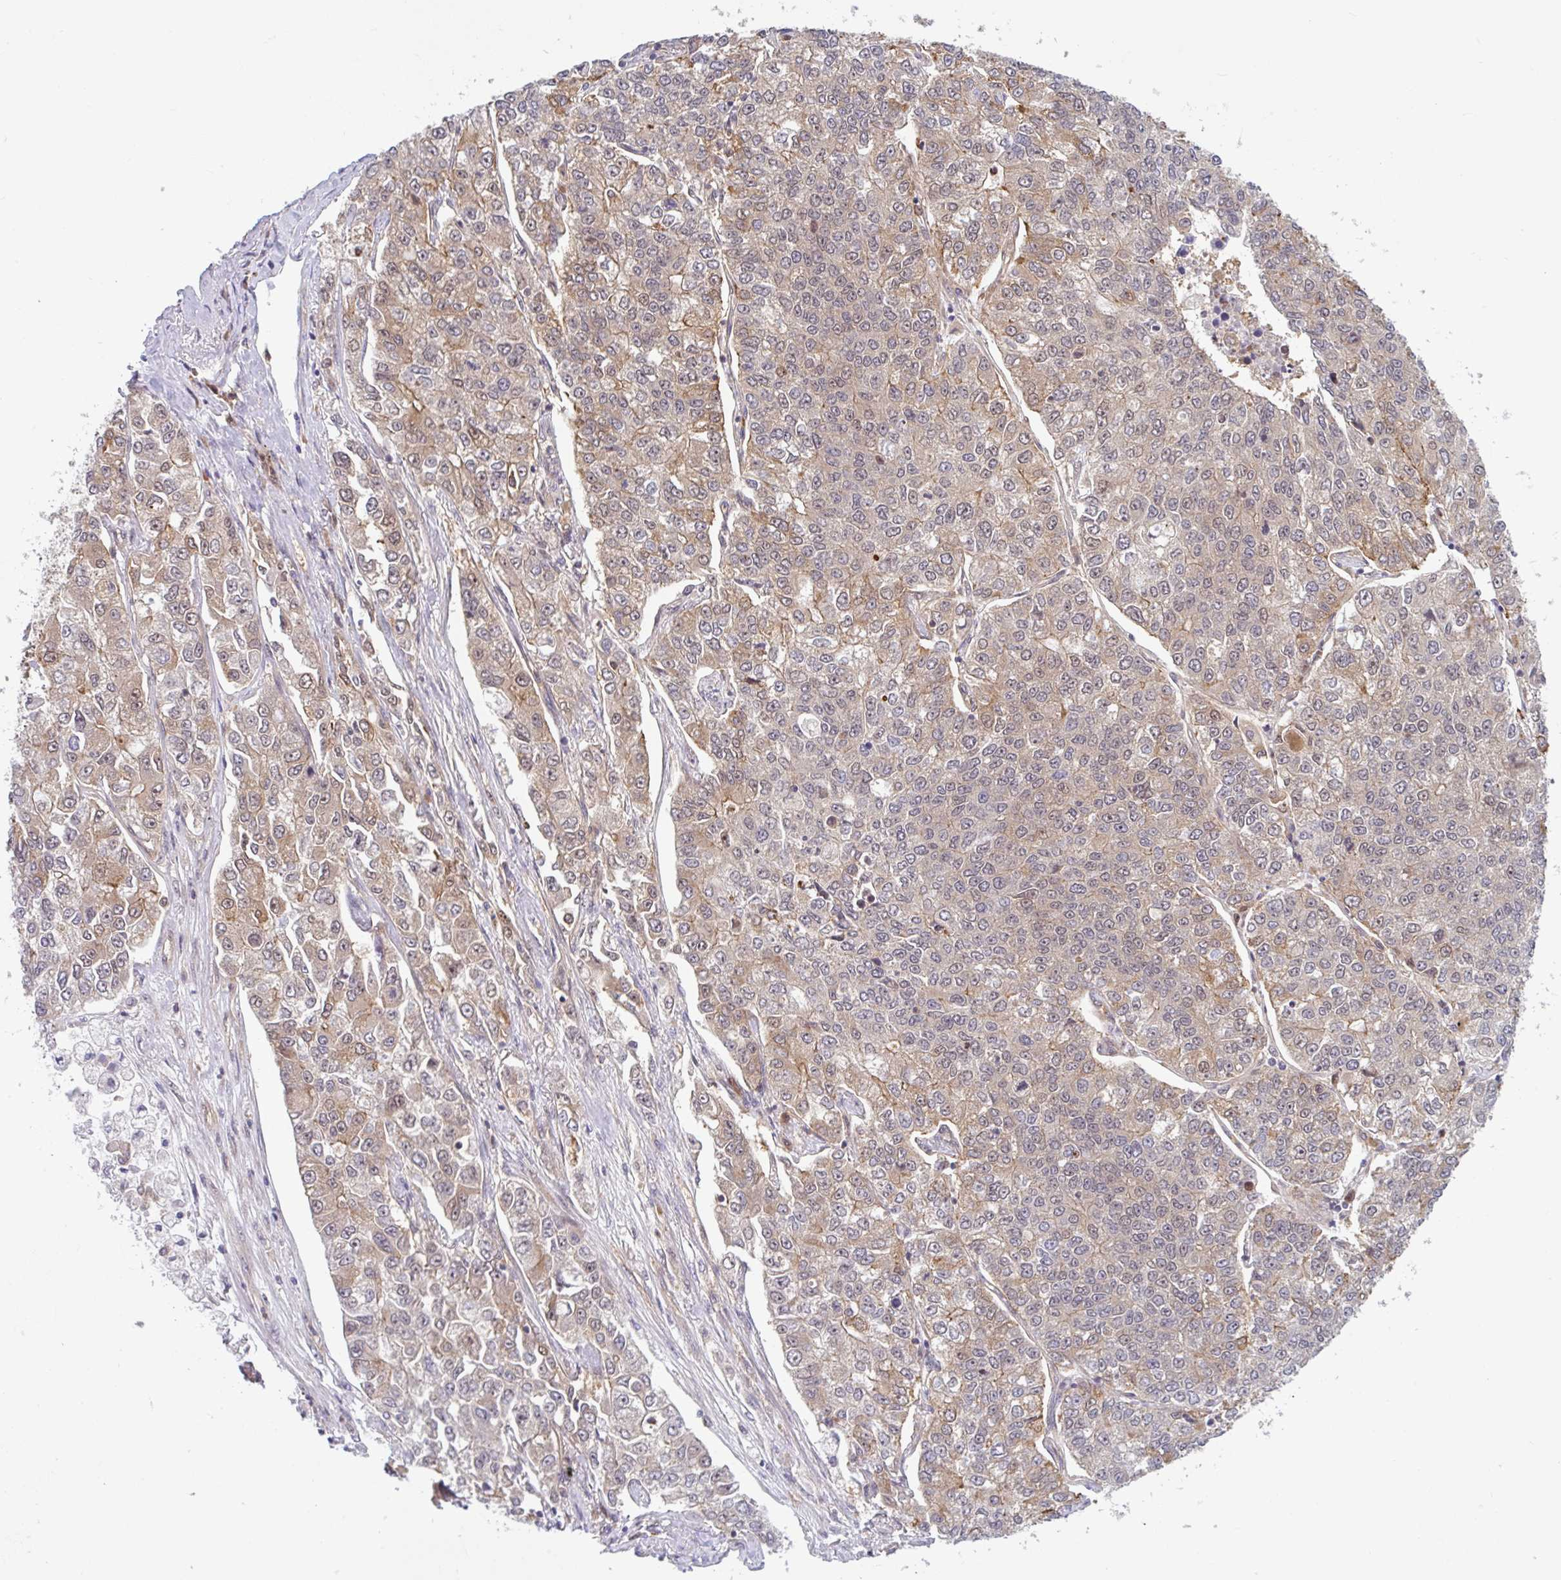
{"staining": {"intensity": "weak", "quantity": "25%-75%", "location": "cytoplasmic/membranous"}, "tissue": "lung cancer", "cell_type": "Tumor cells", "image_type": "cancer", "snomed": [{"axis": "morphology", "description": "Adenocarcinoma, NOS"}, {"axis": "topography", "description": "Lung"}], "caption": "Lung adenocarcinoma stained with IHC reveals weak cytoplasmic/membranous positivity in about 25%-75% of tumor cells.", "gene": "HMBS", "patient": {"sex": "male", "age": 49}}